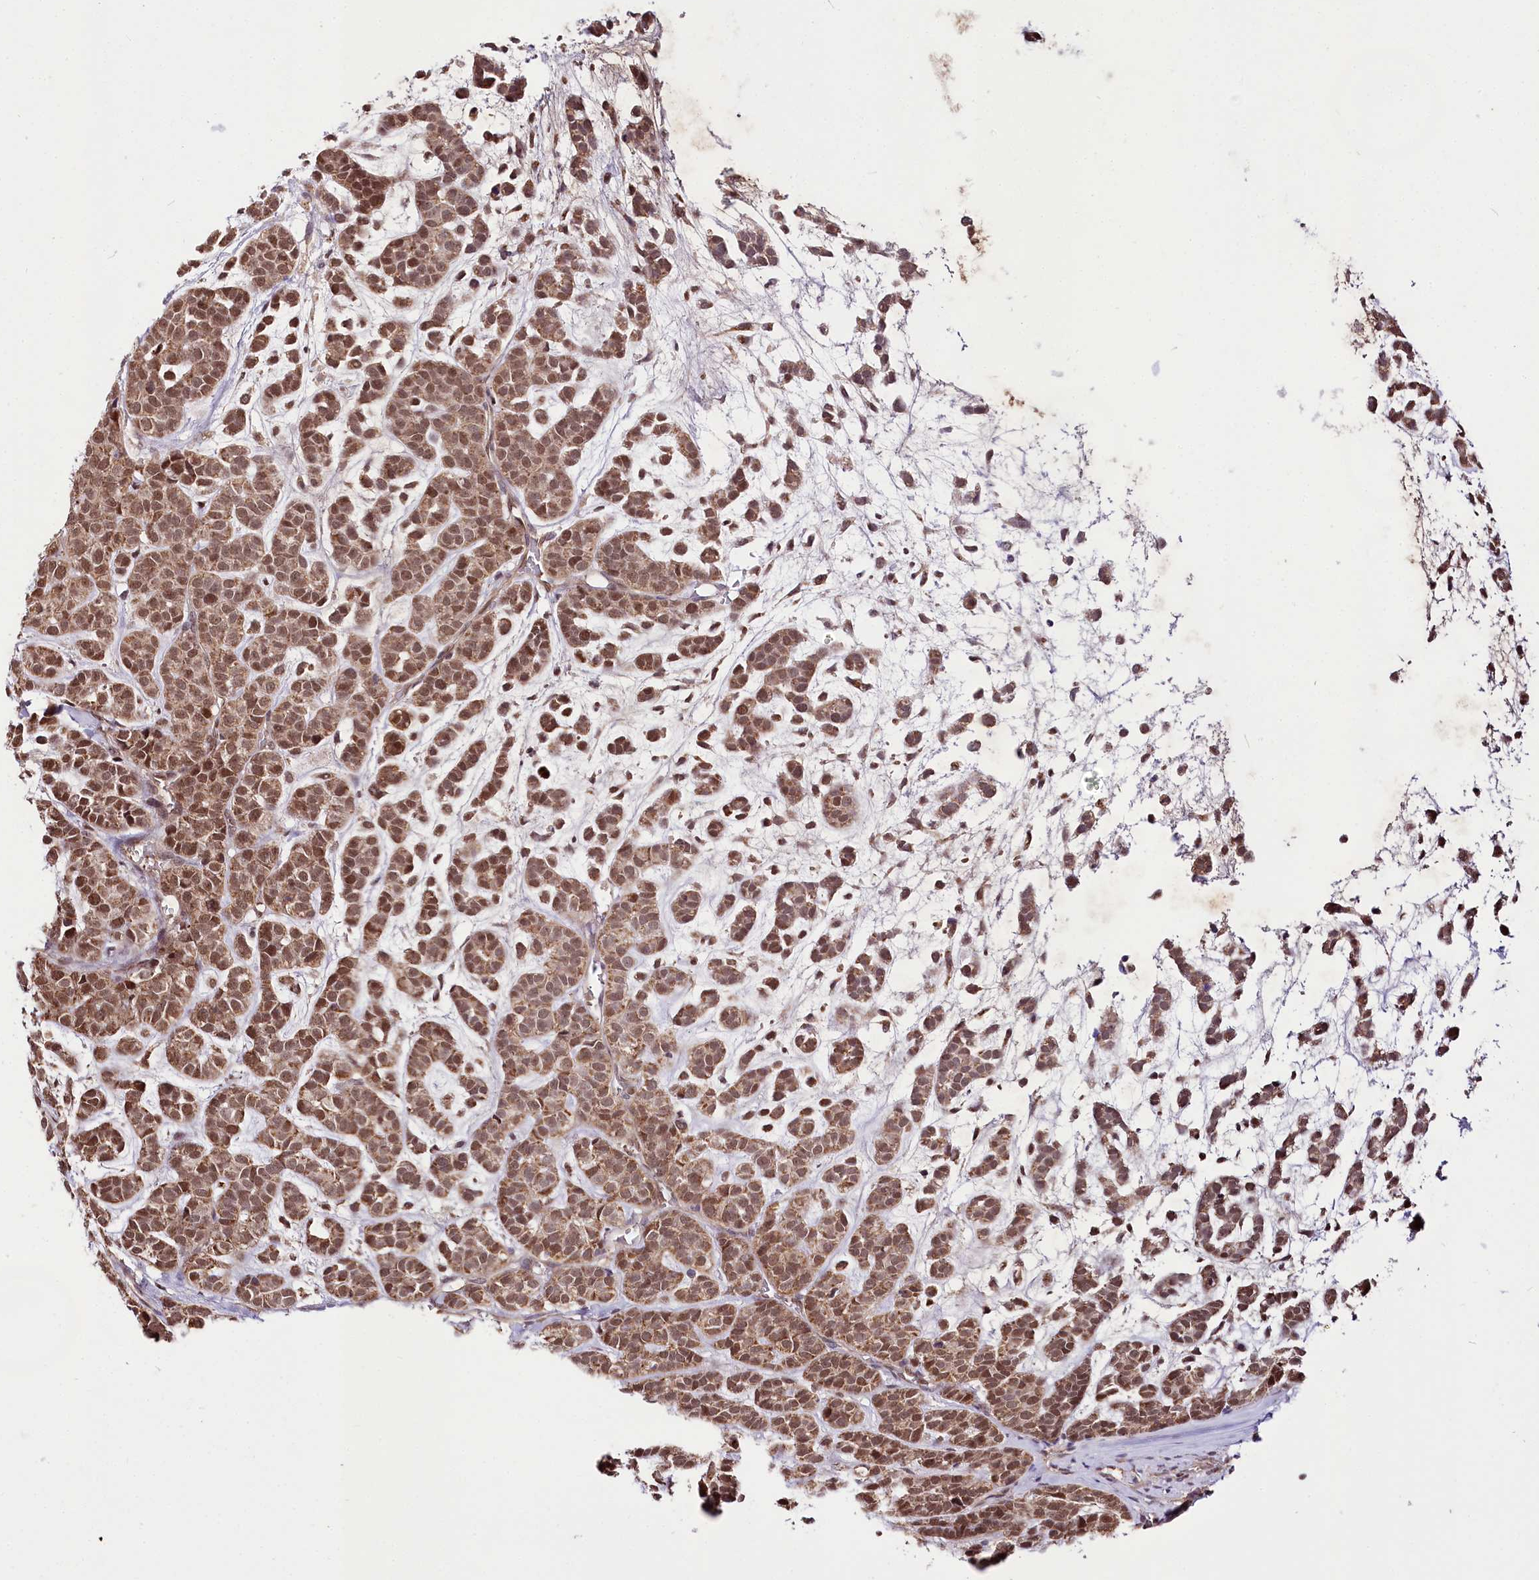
{"staining": {"intensity": "moderate", "quantity": ">75%", "location": "cytoplasmic/membranous,nuclear"}, "tissue": "head and neck cancer", "cell_type": "Tumor cells", "image_type": "cancer", "snomed": [{"axis": "morphology", "description": "Adenocarcinoma, NOS"}, {"axis": "morphology", "description": "Adenoma, NOS"}, {"axis": "topography", "description": "Head-Neck"}], "caption": "DAB (3,3'-diaminobenzidine) immunohistochemical staining of human adenocarcinoma (head and neck) displays moderate cytoplasmic/membranous and nuclear protein expression in about >75% of tumor cells.", "gene": "GNL3L", "patient": {"sex": "female", "age": 55}}